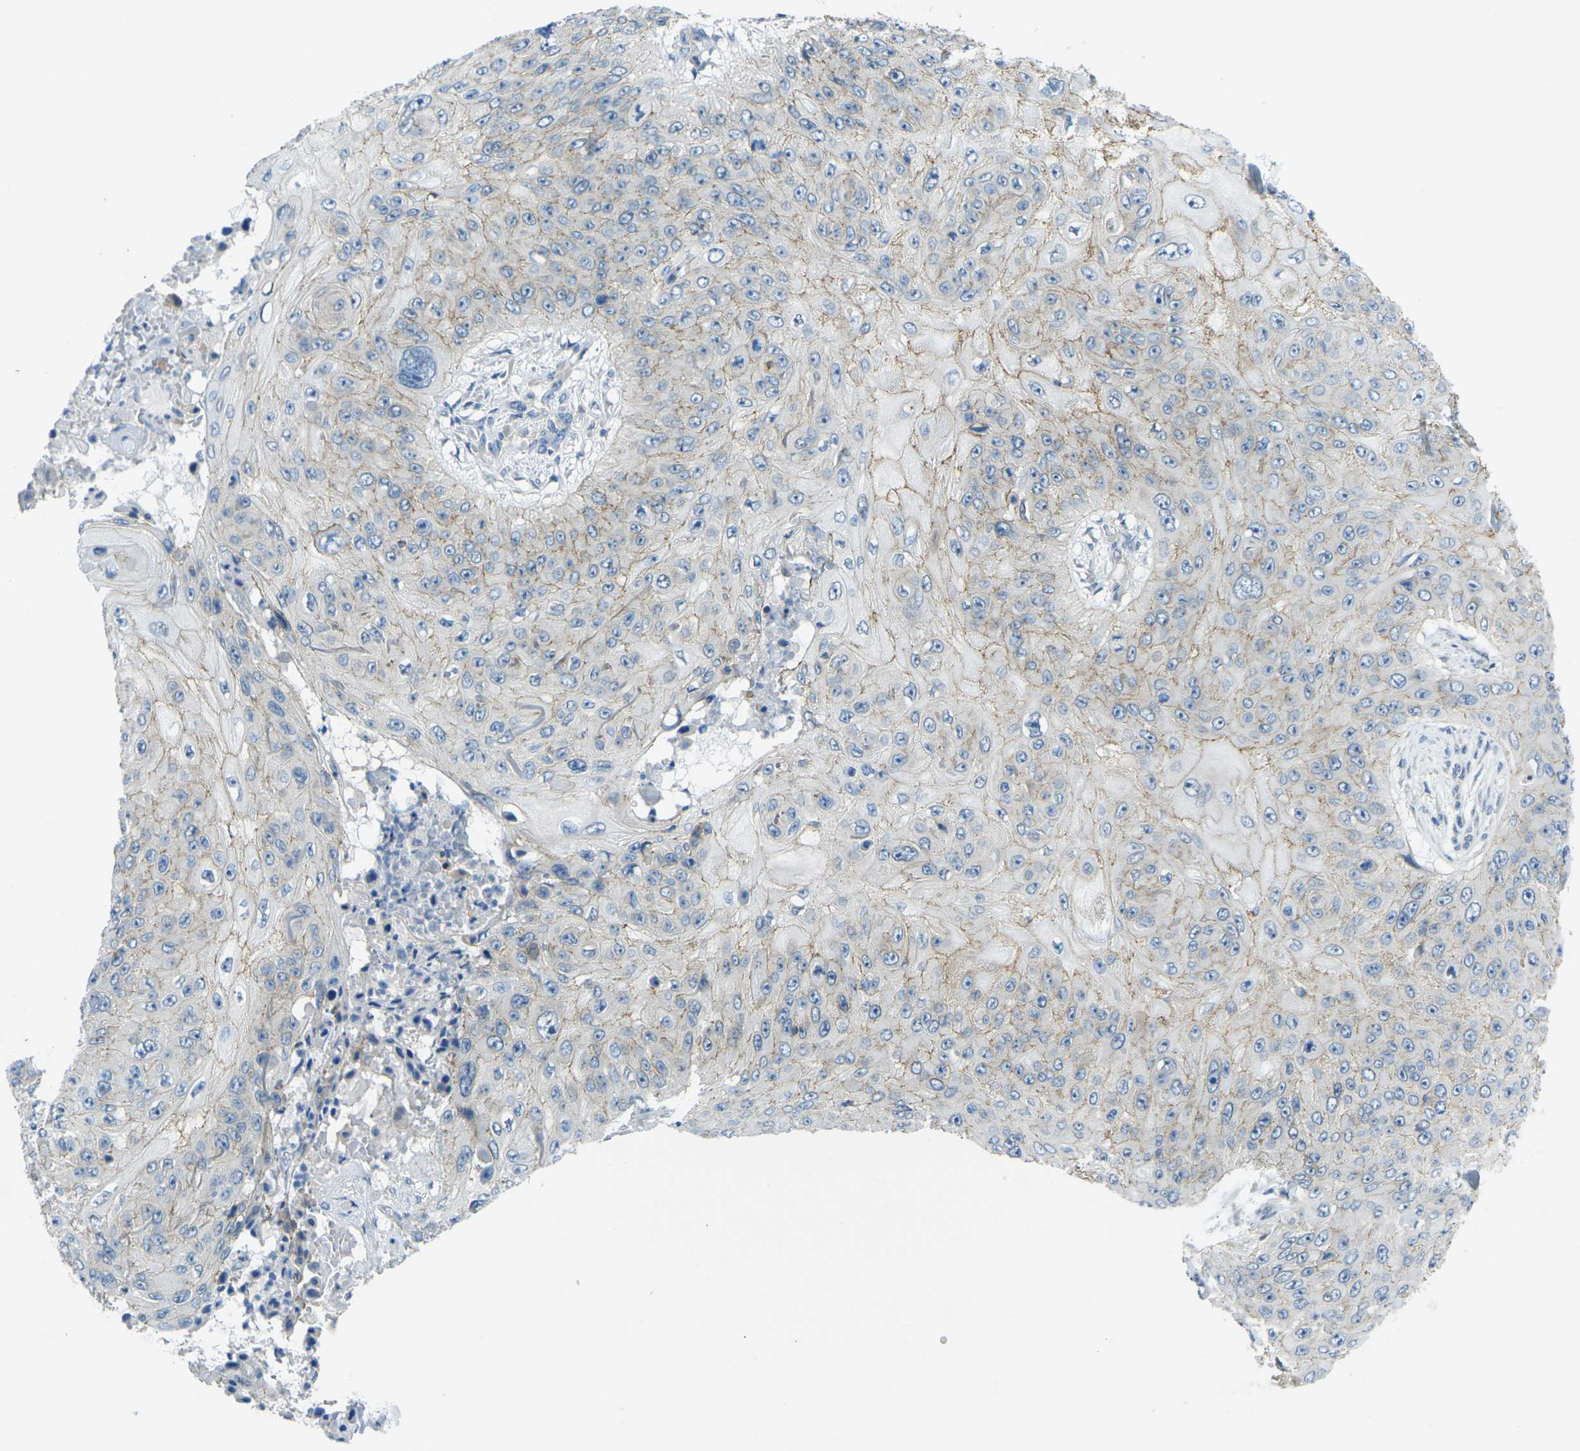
{"staining": {"intensity": "weak", "quantity": "25%-75%", "location": "cytoplasmic/membranous"}, "tissue": "skin cancer", "cell_type": "Tumor cells", "image_type": "cancer", "snomed": [{"axis": "morphology", "description": "Squamous cell carcinoma, NOS"}, {"axis": "topography", "description": "Skin"}], "caption": "The immunohistochemical stain shows weak cytoplasmic/membranous expression in tumor cells of skin cancer (squamous cell carcinoma) tissue.", "gene": "RHBDD1", "patient": {"sex": "female", "age": 80}}